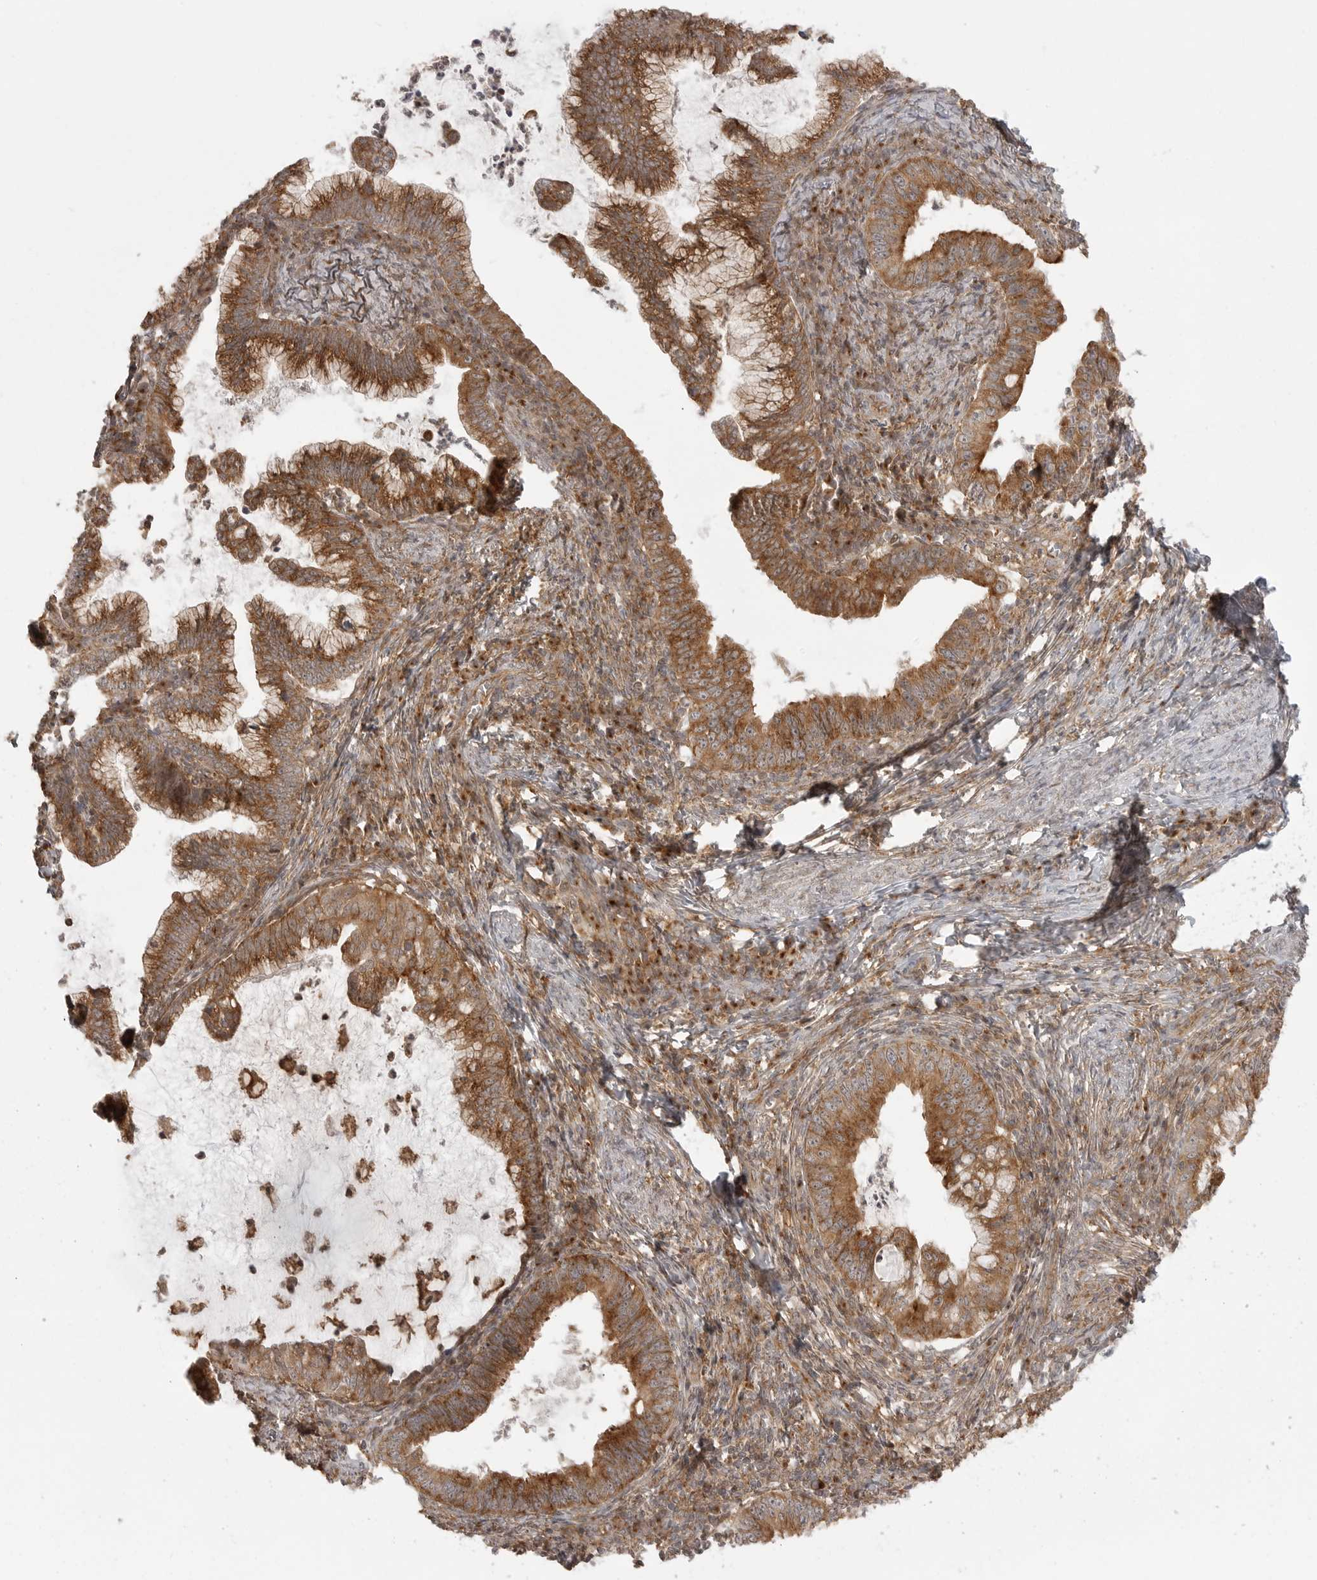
{"staining": {"intensity": "strong", "quantity": ">75%", "location": "cytoplasmic/membranous"}, "tissue": "cervical cancer", "cell_type": "Tumor cells", "image_type": "cancer", "snomed": [{"axis": "morphology", "description": "Adenocarcinoma, NOS"}, {"axis": "topography", "description": "Cervix"}], "caption": "Immunohistochemical staining of human adenocarcinoma (cervical) exhibits high levels of strong cytoplasmic/membranous protein expression in about >75% of tumor cells.", "gene": "FAT3", "patient": {"sex": "female", "age": 36}}